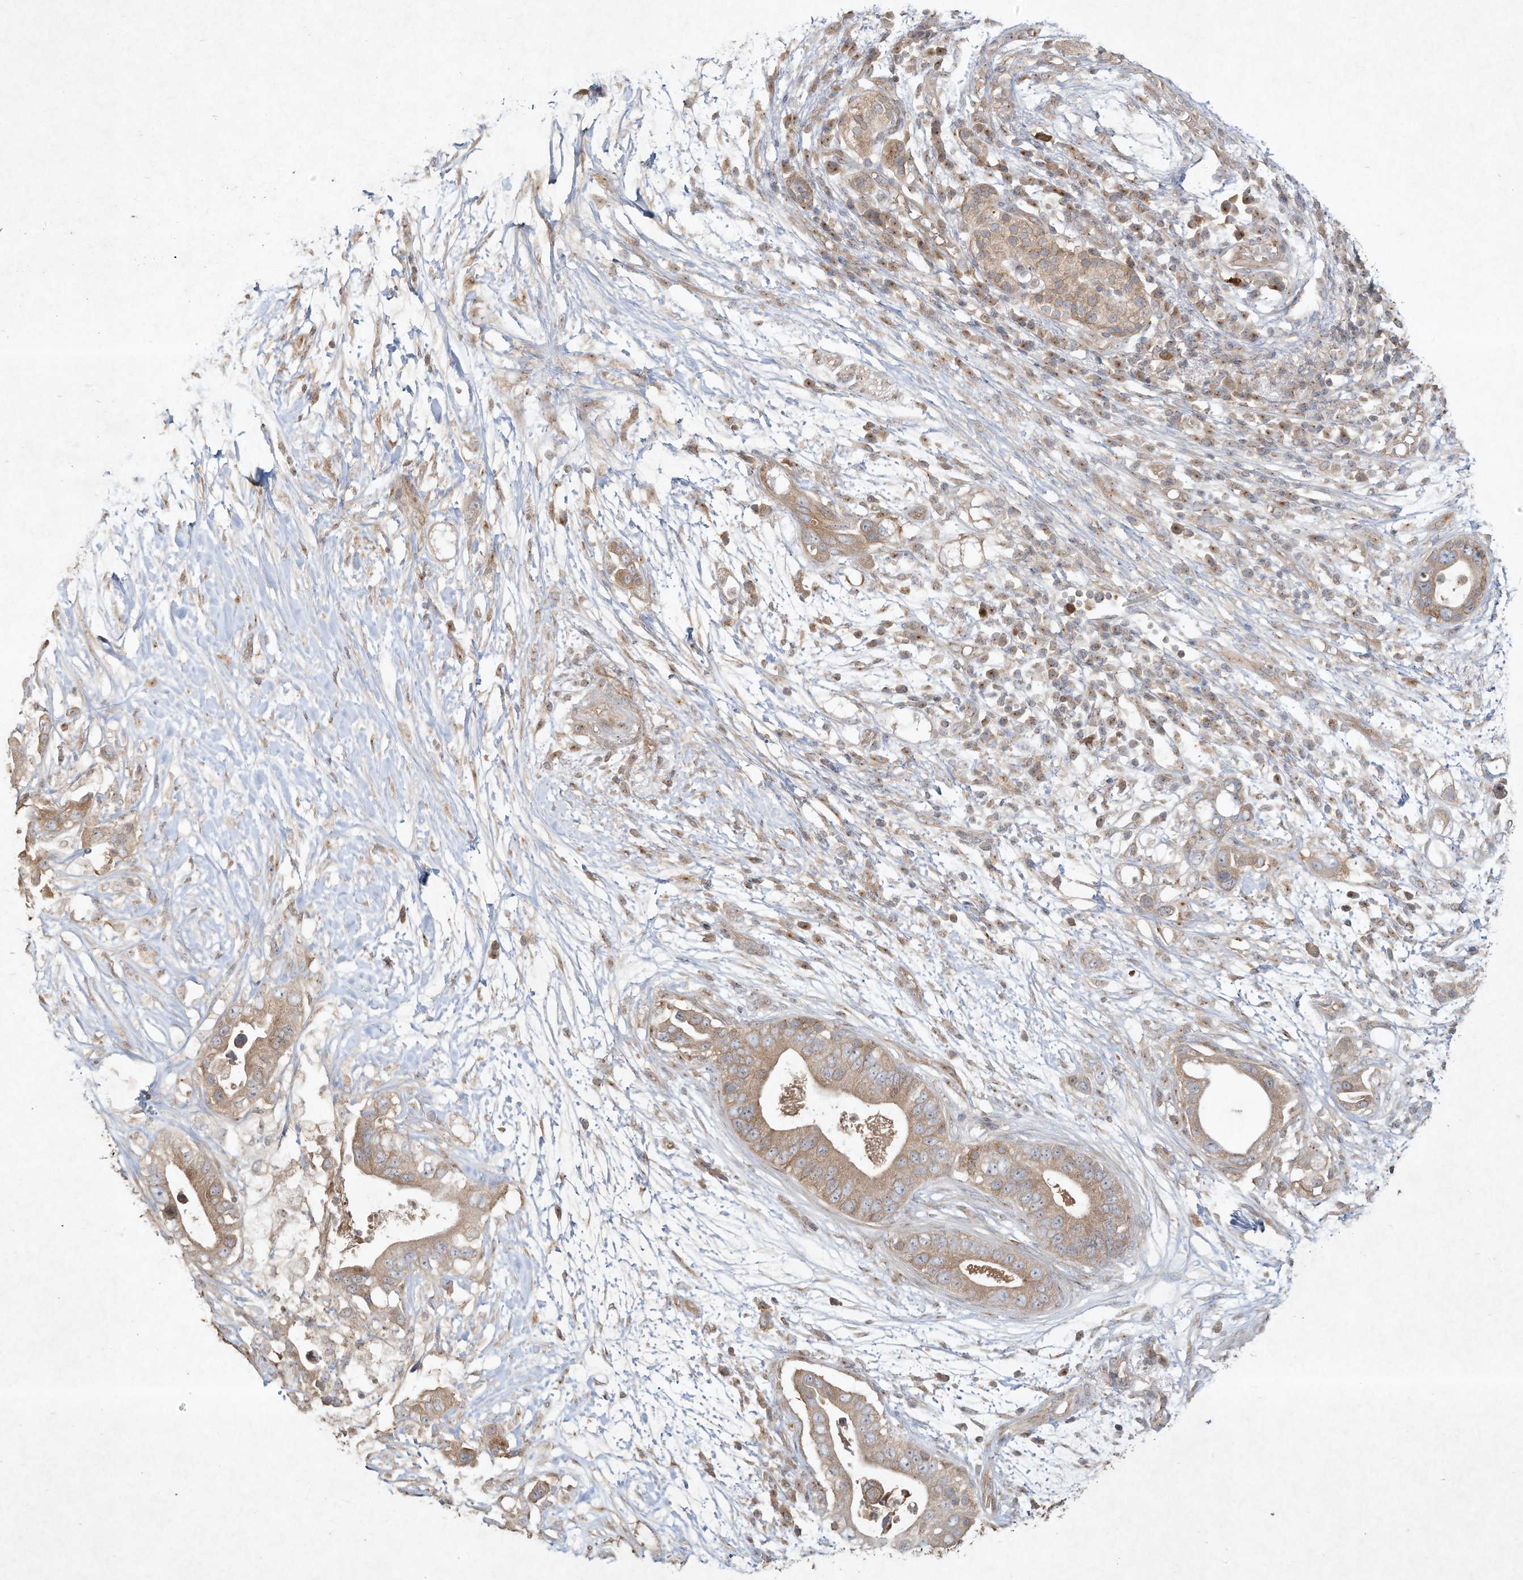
{"staining": {"intensity": "weak", "quantity": ">75%", "location": "cytoplasmic/membranous"}, "tissue": "pancreatic cancer", "cell_type": "Tumor cells", "image_type": "cancer", "snomed": [{"axis": "morphology", "description": "Adenocarcinoma, NOS"}, {"axis": "topography", "description": "Pancreas"}], "caption": "Human adenocarcinoma (pancreatic) stained with a protein marker displays weak staining in tumor cells.", "gene": "DYNC1I2", "patient": {"sex": "male", "age": 77}}